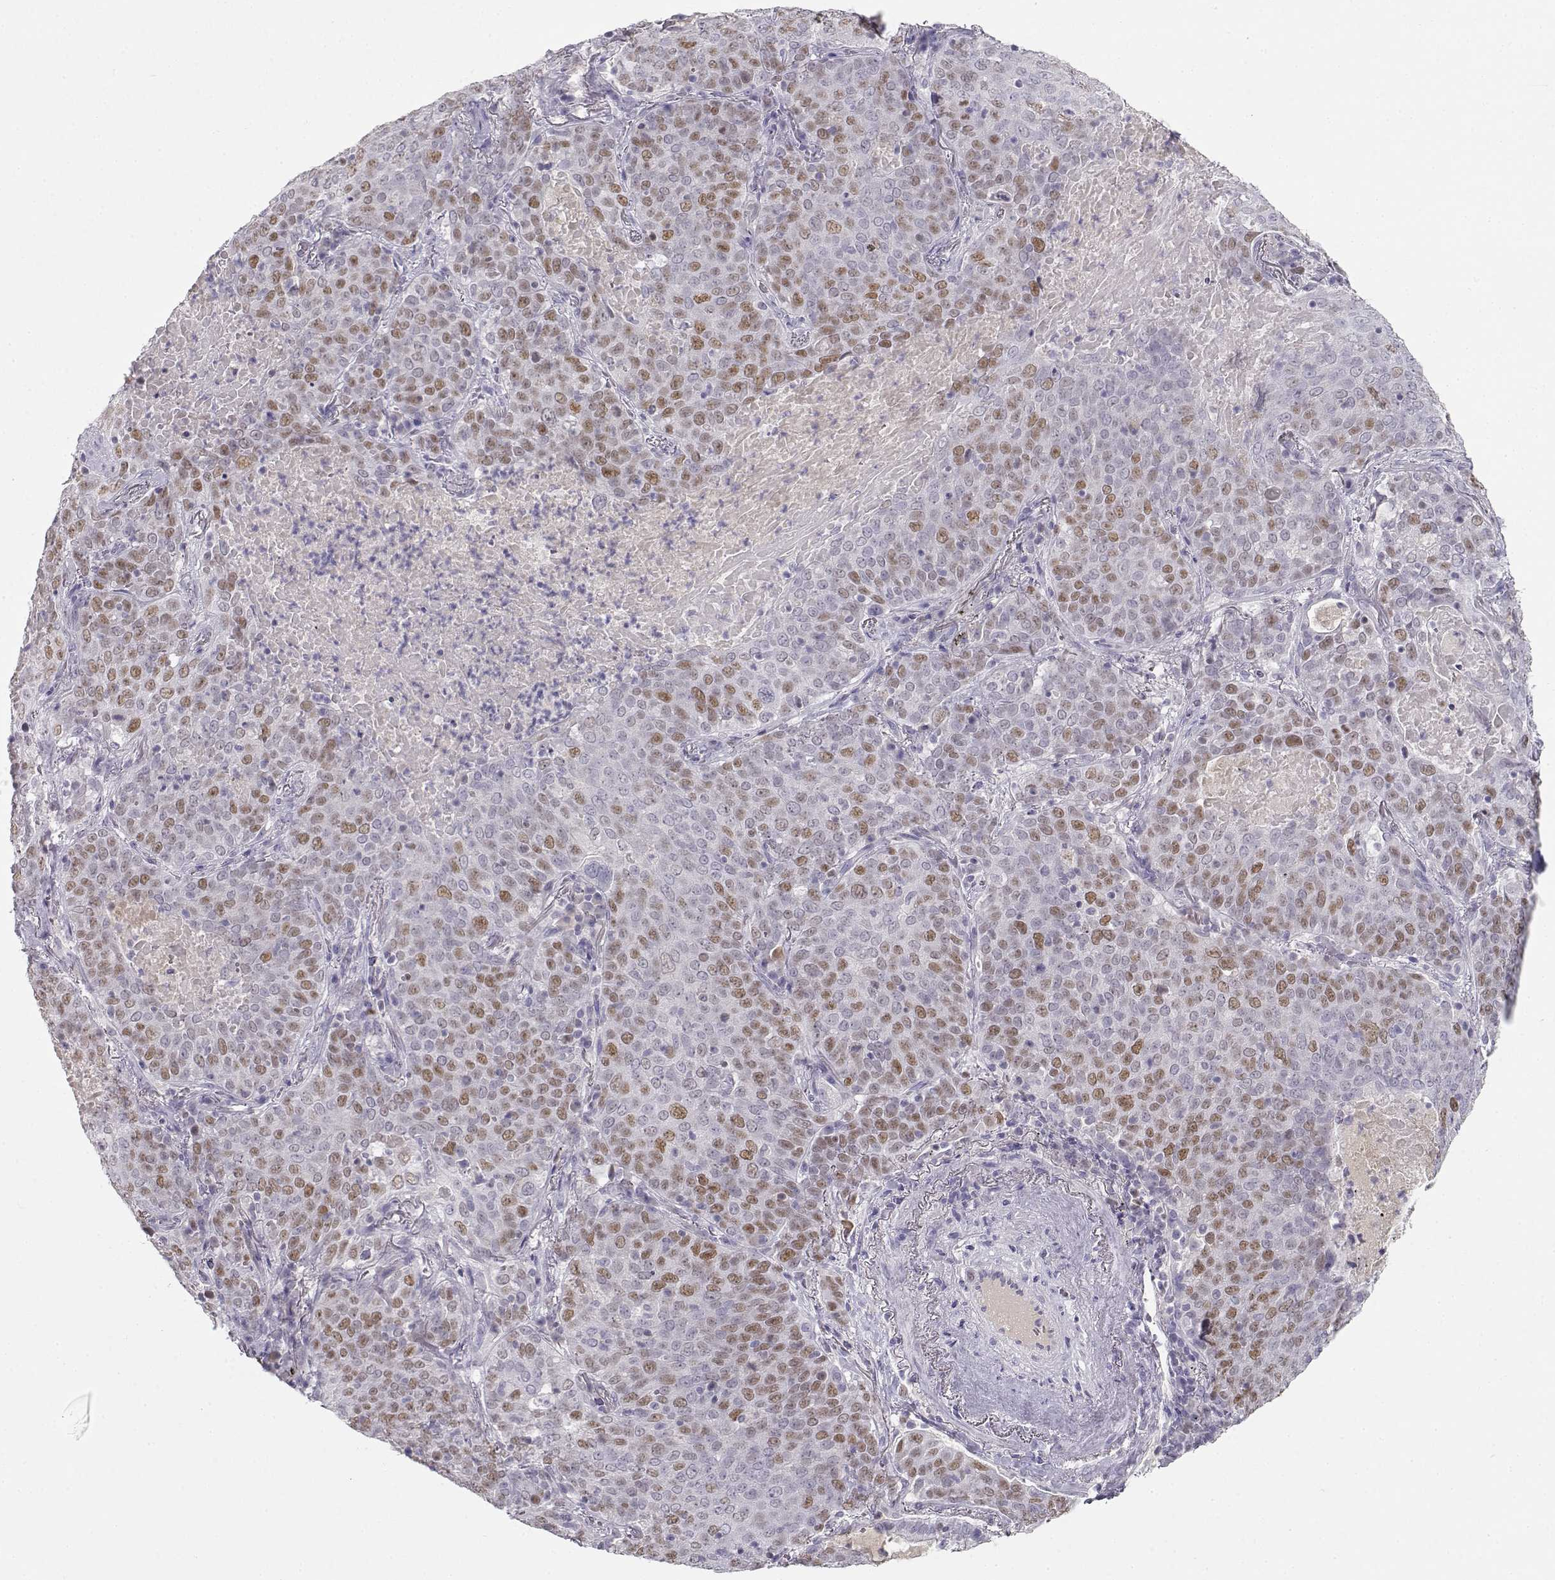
{"staining": {"intensity": "moderate", "quantity": "25%-75%", "location": "nuclear"}, "tissue": "lung cancer", "cell_type": "Tumor cells", "image_type": "cancer", "snomed": [{"axis": "morphology", "description": "Squamous cell carcinoma, NOS"}, {"axis": "topography", "description": "Lung"}], "caption": "Brown immunohistochemical staining in human lung cancer (squamous cell carcinoma) displays moderate nuclear staining in about 25%-75% of tumor cells.", "gene": "OPN5", "patient": {"sex": "male", "age": 82}}